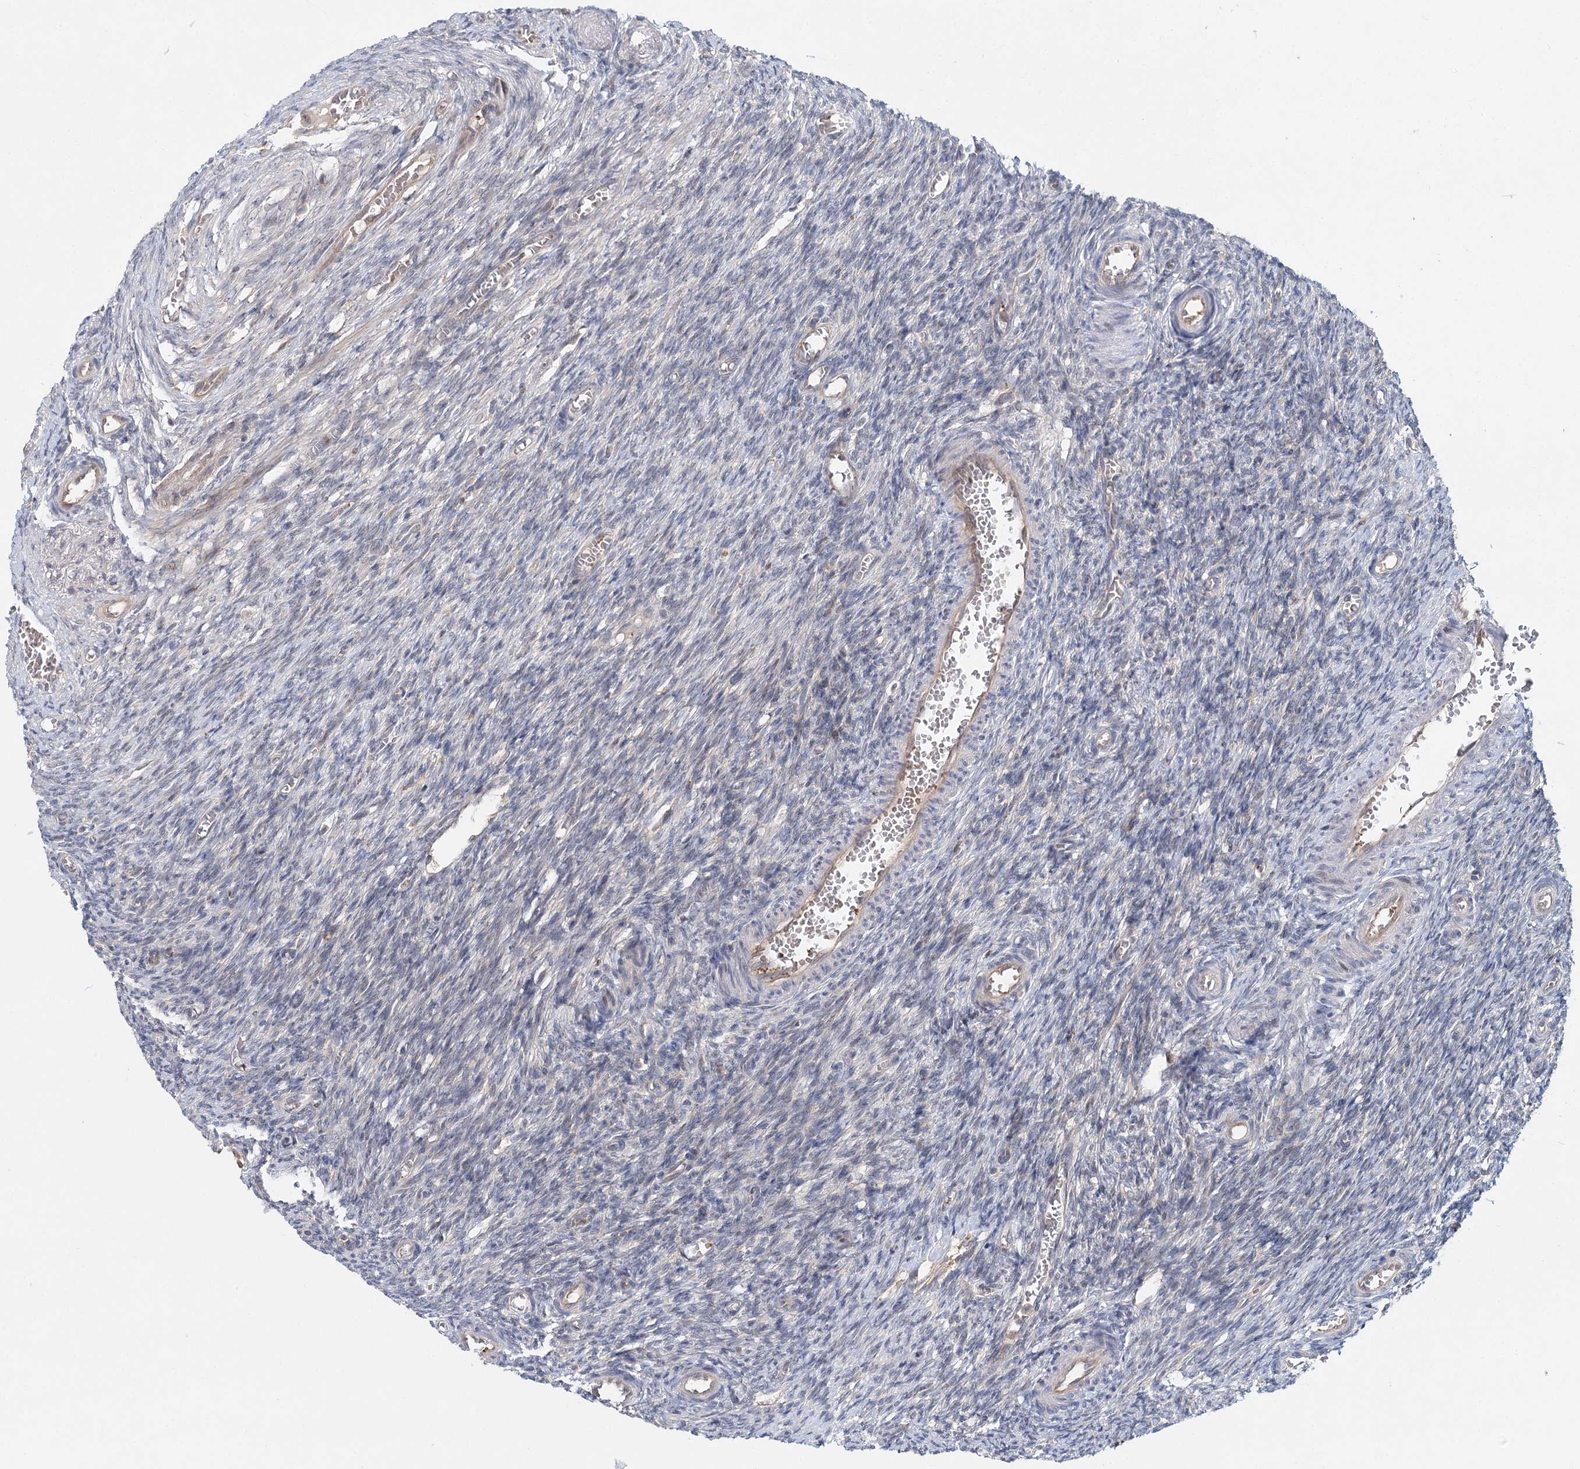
{"staining": {"intensity": "negative", "quantity": "none", "location": "none"}, "tissue": "ovary", "cell_type": "Ovarian stroma cells", "image_type": "normal", "snomed": [{"axis": "morphology", "description": "Normal tissue, NOS"}, {"axis": "topography", "description": "Ovary"}], "caption": "Immunohistochemistry (IHC) histopathology image of normal human ovary stained for a protein (brown), which demonstrates no positivity in ovarian stroma cells.", "gene": "WDR44", "patient": {"sex": "female", "age": 27}}